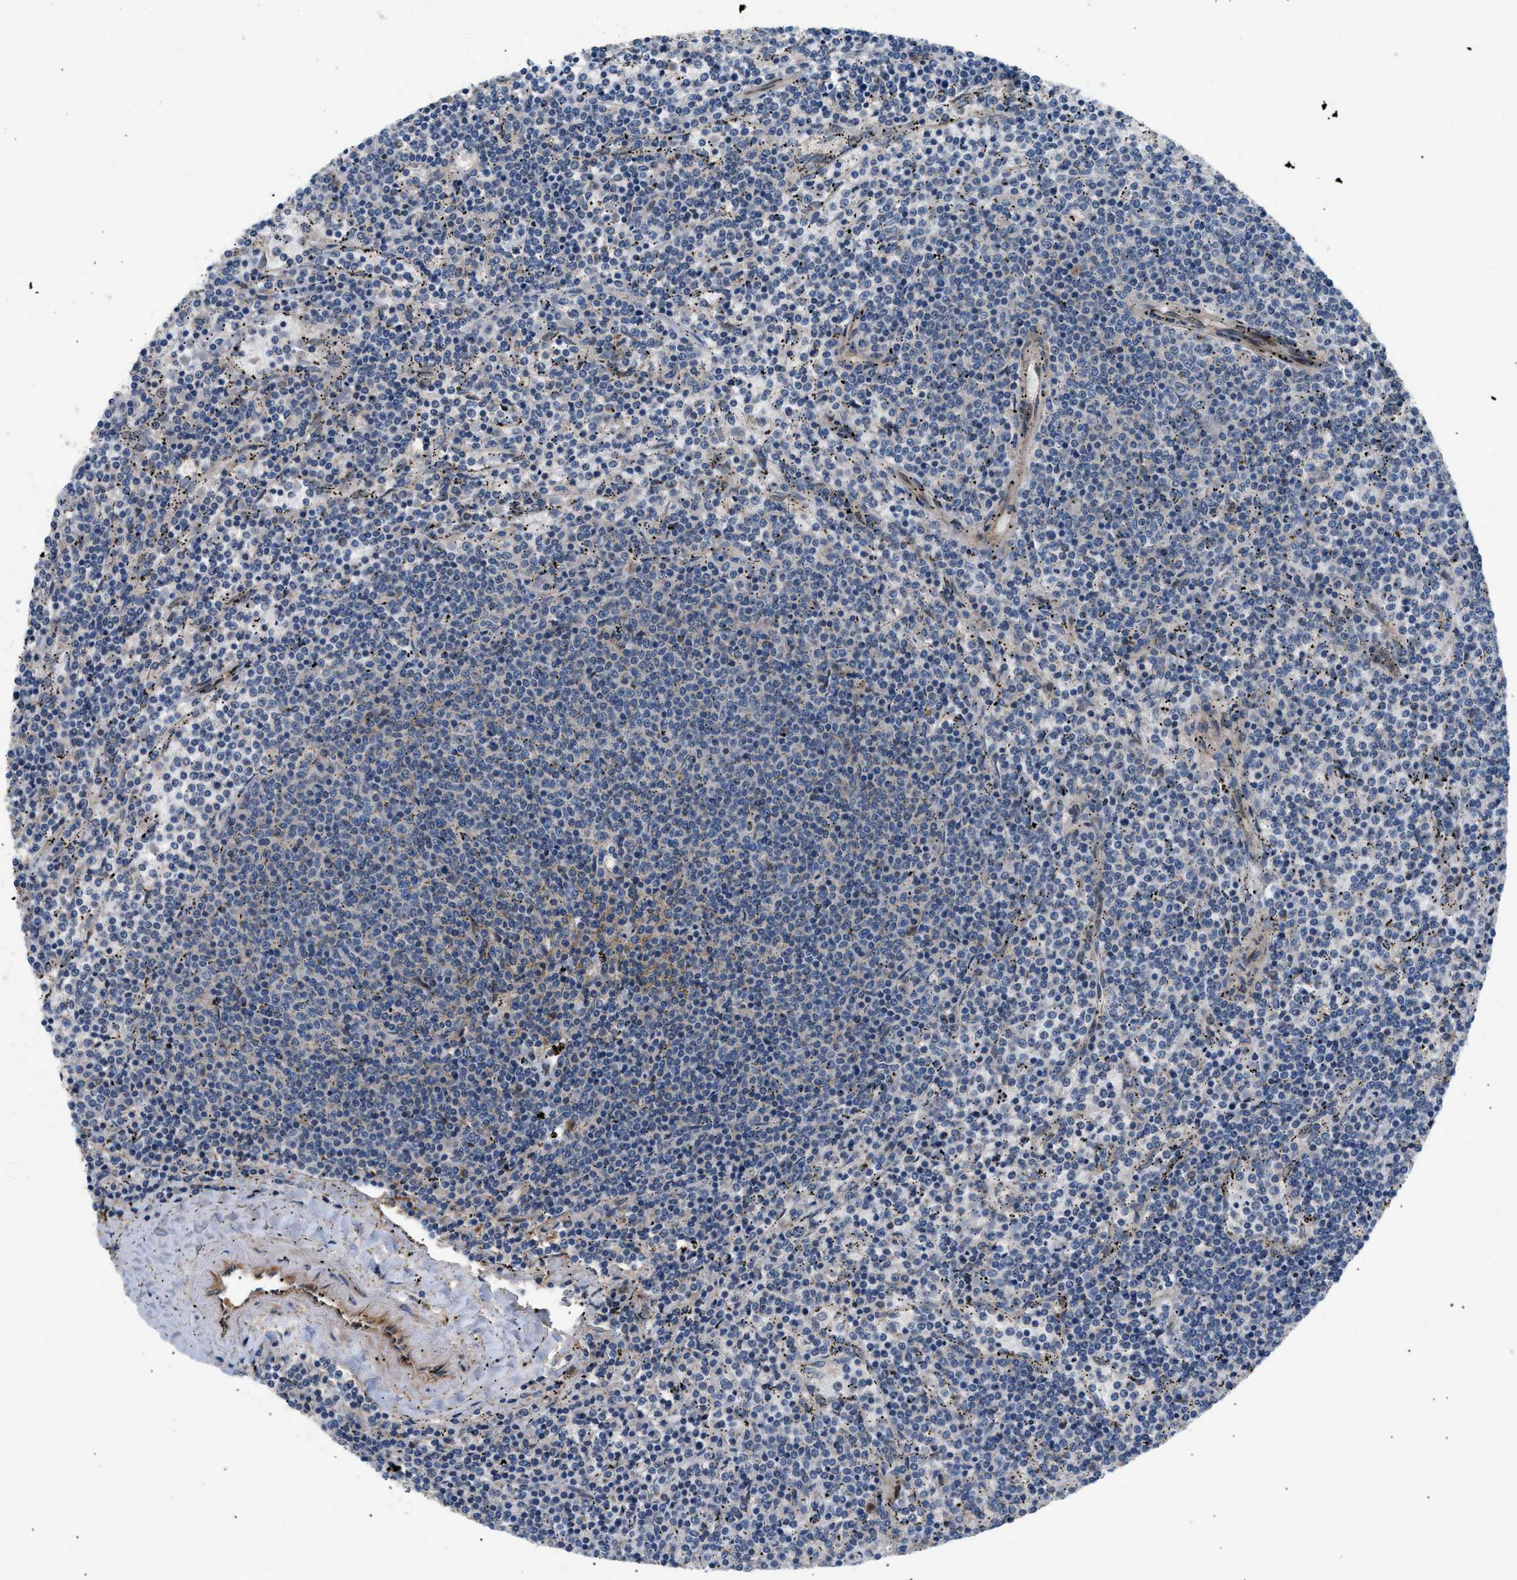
{"staining": {"intensity": "negative", "quantity": "none", "location": "none"}, "tissue": "lymphoma", "cell_type": "Tumor cells", "image_type": "cancer", "snomed": [{"axis": "morphology", "description": "Malignant lymphoma, non-Hodgkin's type, Low grade"}, {"axis": "topography", "description": "Spleen"}], "caption": "Immunohistochemistry photomicrograph of neoplastic tissue: human lymphoma stained with DAB (3,3'-diaminobenzidine) shows no significant protein positivity in tumor cells.", "gene": "LYSMD3", "patient": {"sex": "female", "age": 50}}